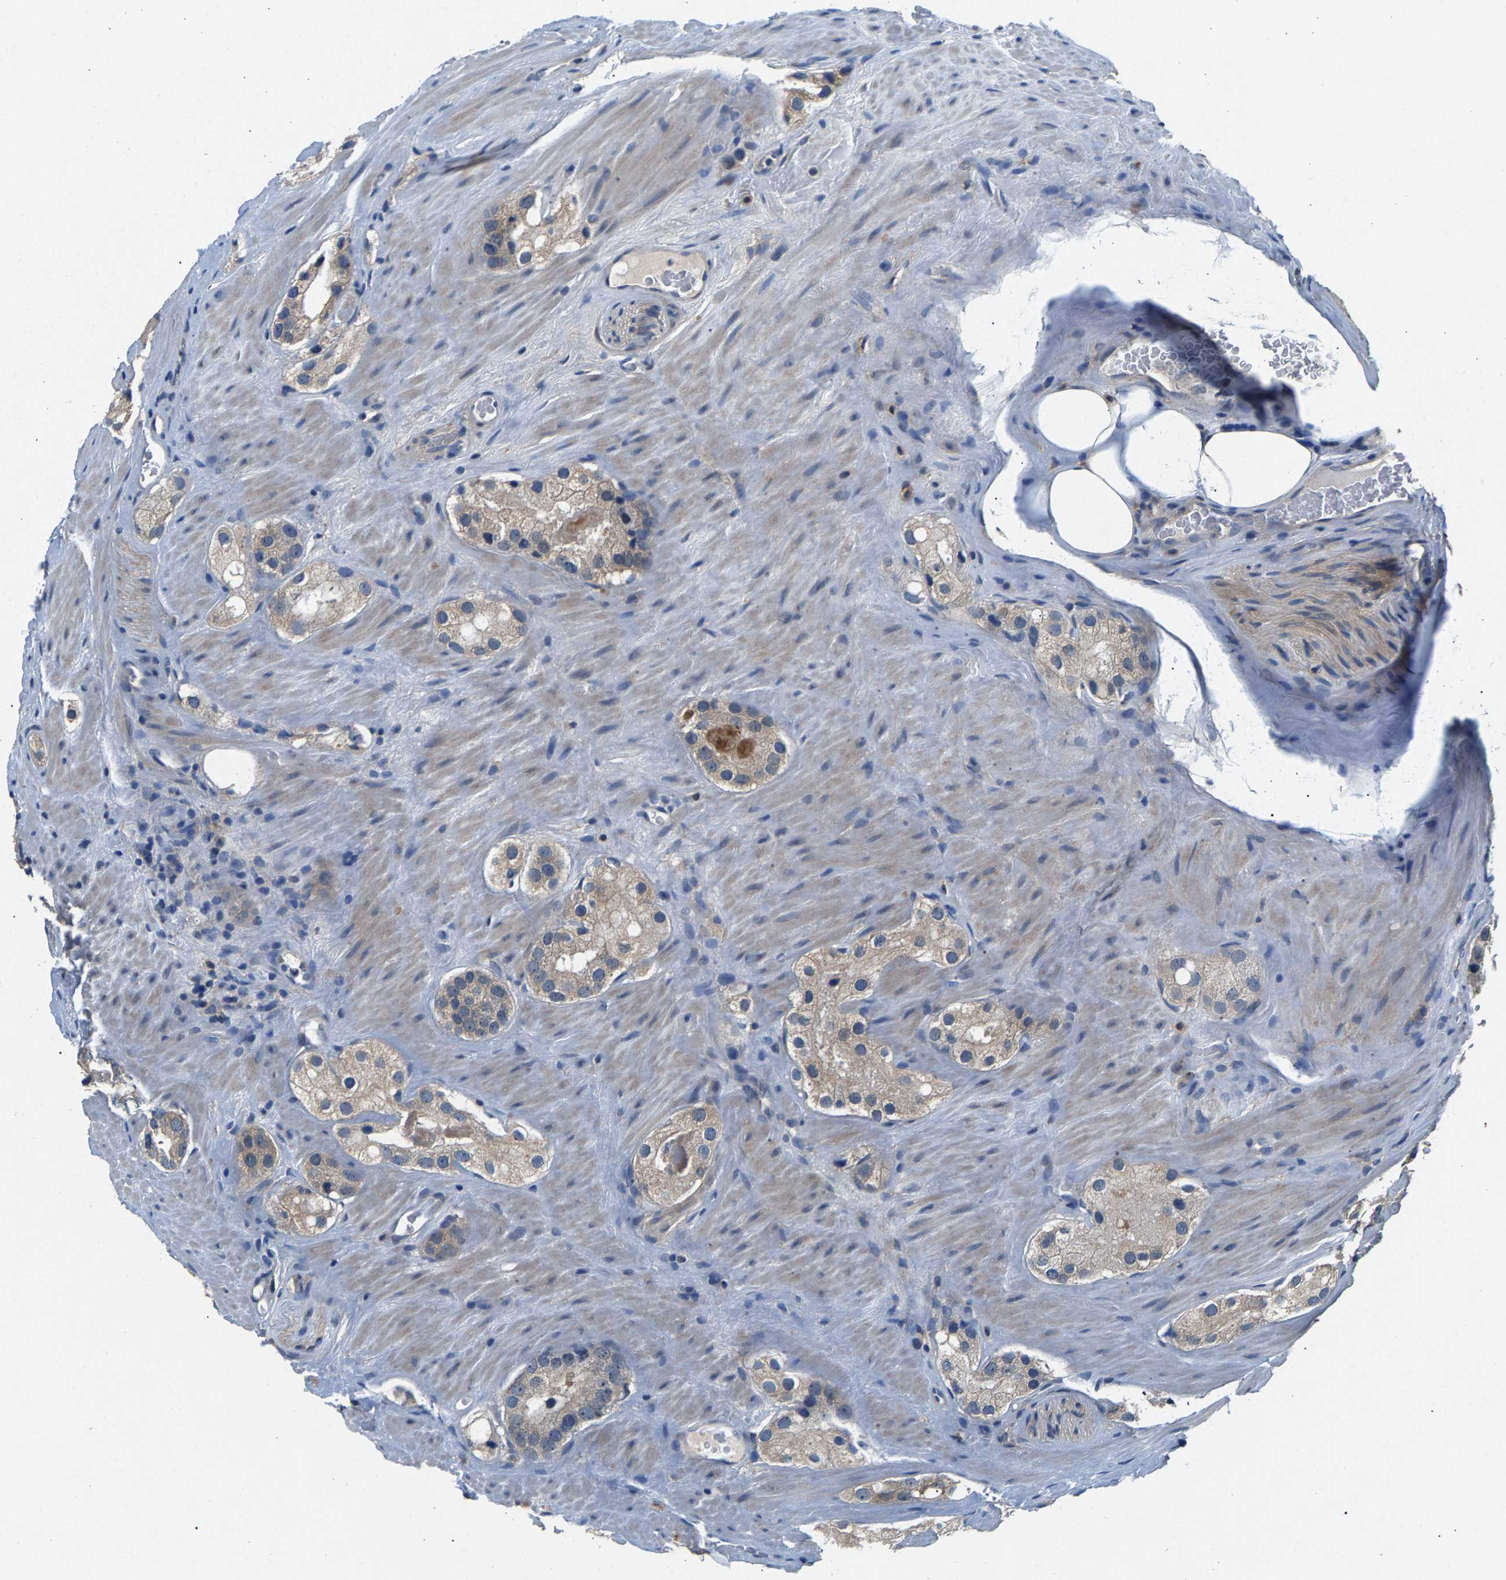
{"staining": {"intensity": "negative", "quantity": "none", "location": "none"}, "tissue": "prostate cancer", "cell_type": "Tumor cells", "image_type": "cancer", "snomed": [{"axis": "morphology", "description": "Adenocarcinoma, High grade"}, {"axis": "topography", "description": "Prostate"}], "caption": "Immunohistochemistry photomicrograph of neoplastic tissue: adenocarcinoma (high-grade) (prostate) stained with DAB reveals no significant protein staining in tumor cells.", "gene": "NT5C", "patient": {"sex": "male", "age": 63}}